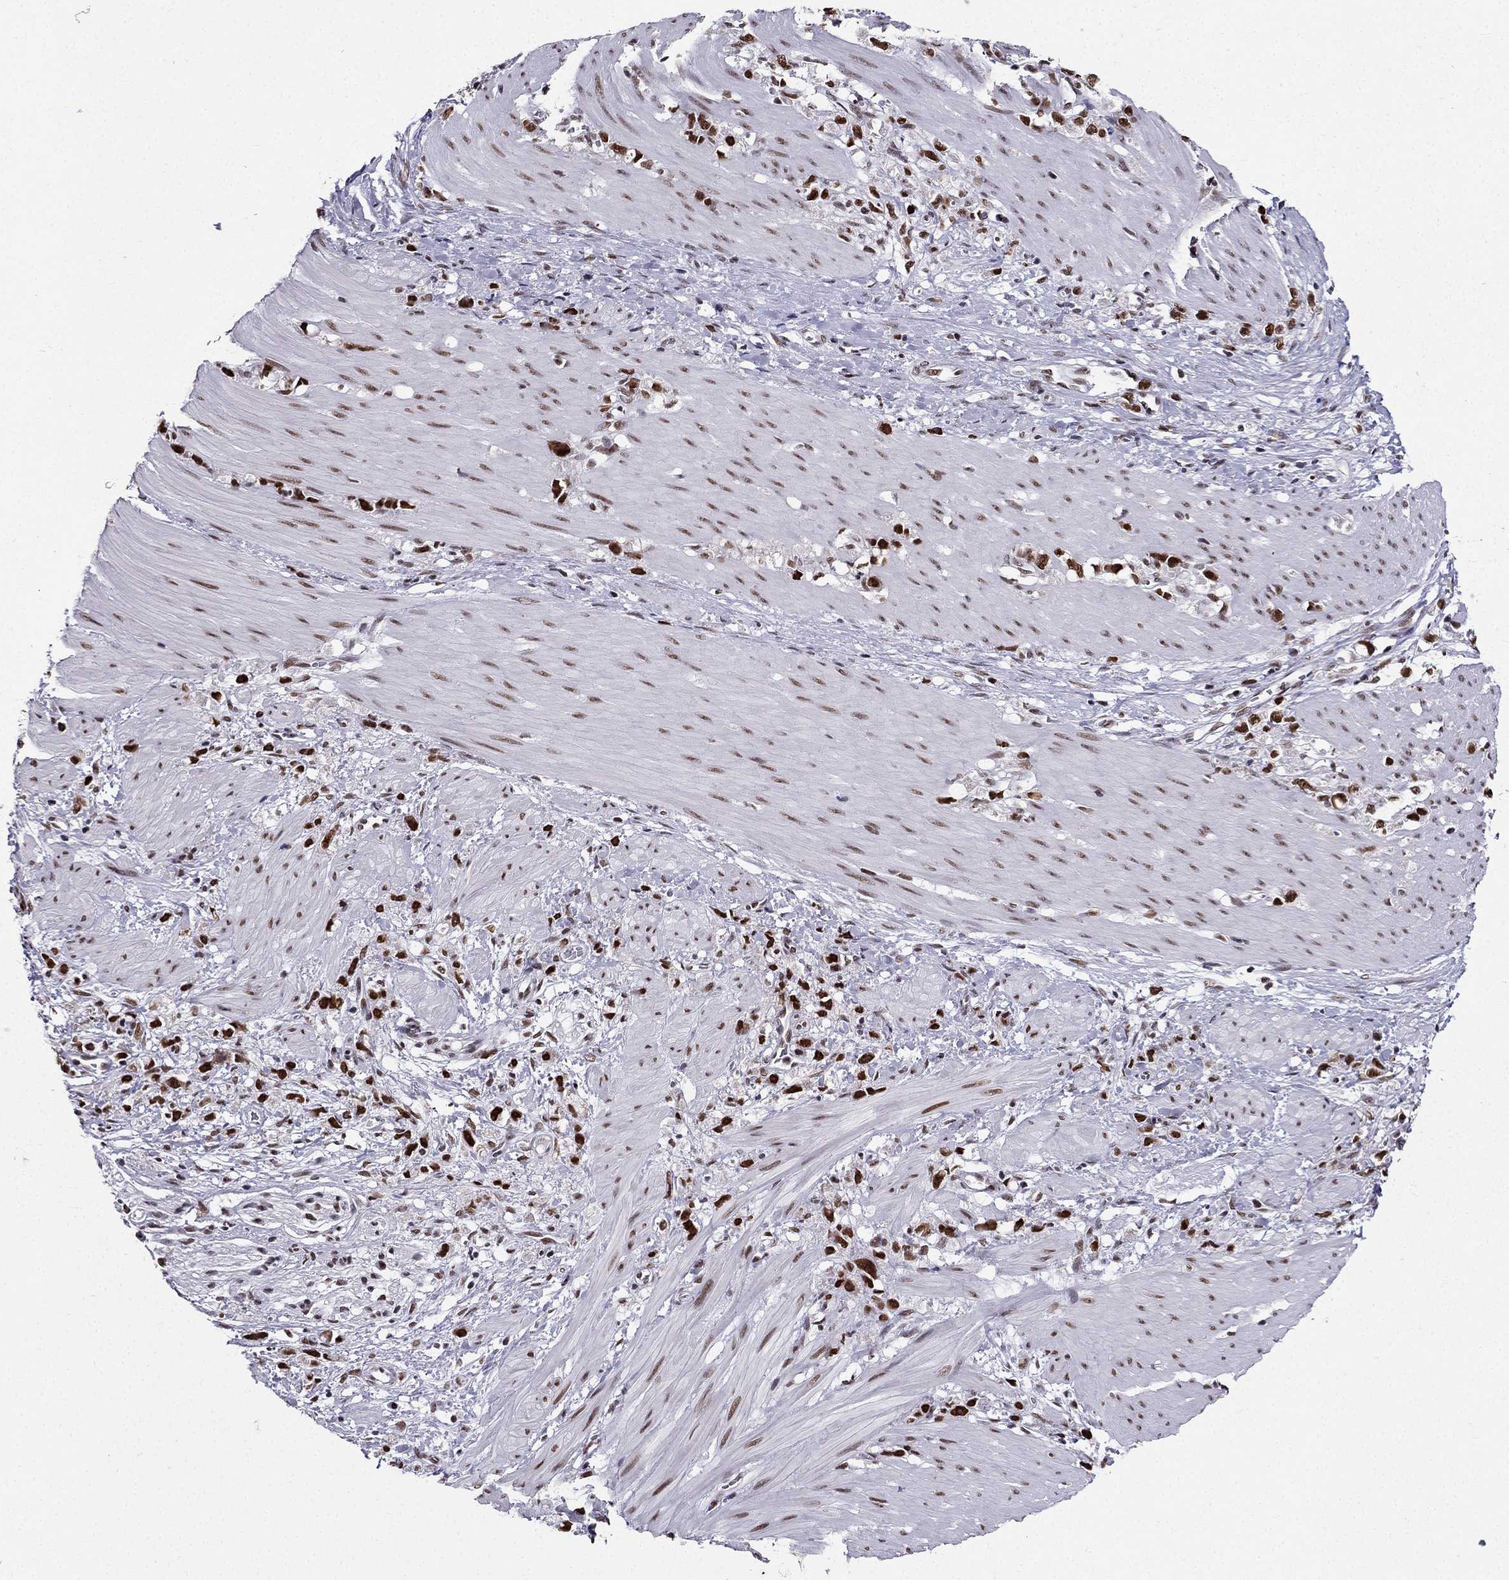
{"staining": {"intensity": "strong", "quantity": ">75%", "location": "nuclear"}, "tissue": "stomach cancer", "cell_type": "Tumor cells", "image_type": "cancer", "snomed": [{"axis": "morphology", "description": "Adenocarcinoma, NOS"}, {"axis": "topography", "description": "Stomach"}], "caption": "This image exhibits immunohistochemistry (IHC) staining of human stomach adenocarcinoma, with high strong nuclear positivity in about >75% of tumor cells.", "gene": "ZNF420", "patient": {"sex": "female", "age": 59}}